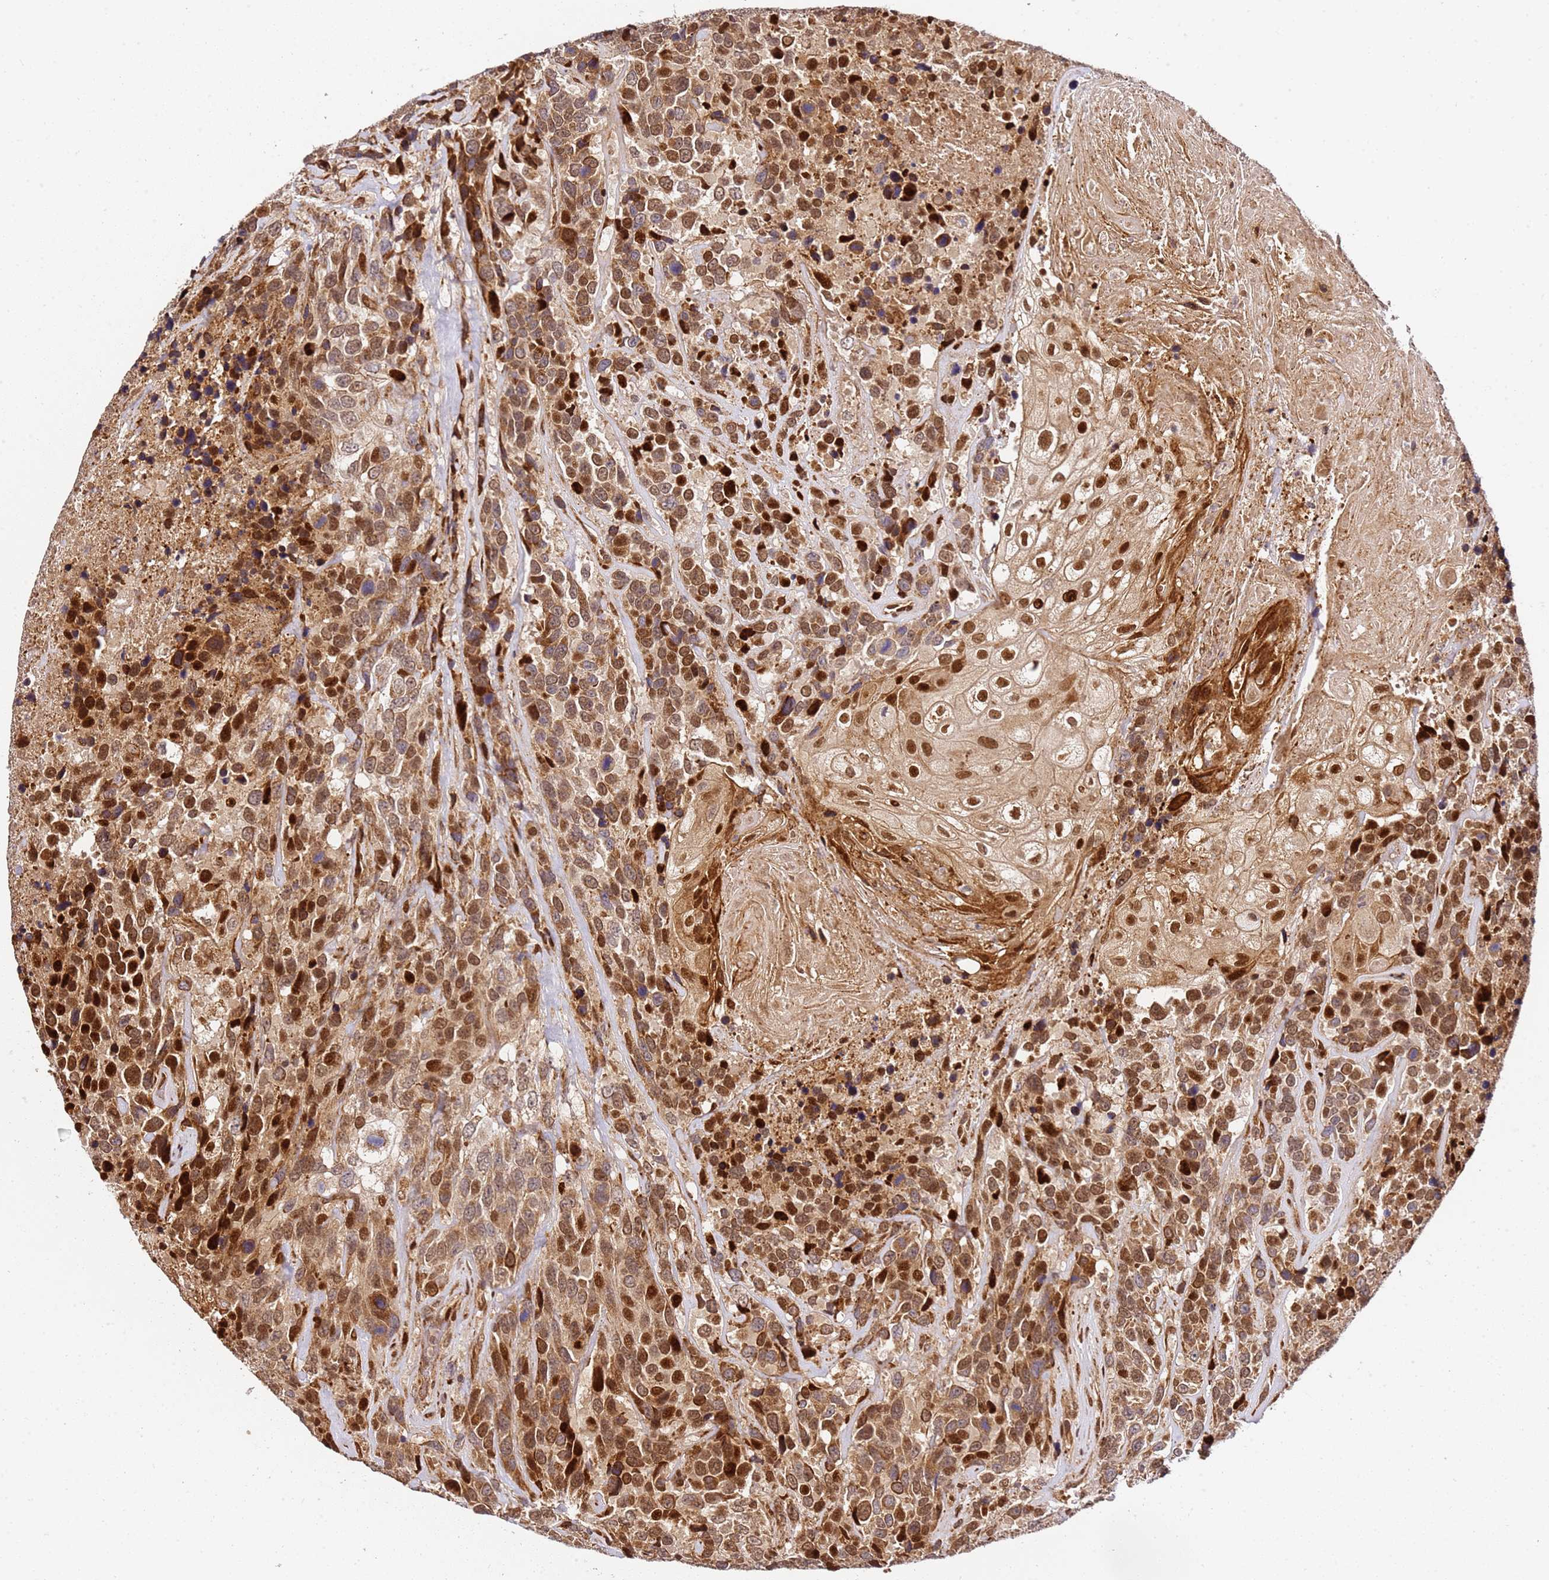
{"staining": {"intensity": "strong", "quantity": ">75%", "location": "cytoplasmic/membranous,nuclear"}, "tissue": "urothelial cancer", "cell_type": "Tumor cells", "image_type": "cancer", "snomed": [{"axis": "morphology", "description": "Urothelial carcinoma, High grade"}, {"axis": "topography", "description": "Urinary bladder"}], "caption": "Immunohistochemical staining of human urothelial carcinoma (high-grade) reveals high levels of strong cytoplasmic/membranous and nuclear positivity in about >75% of tumor cells. The staining was performed using DAB, with brown indicating positive protein expression. Nuclei are stained blue with hematoxylin.", "gene": "SMOX", "patient": {"sex": "female", "age": 70}}